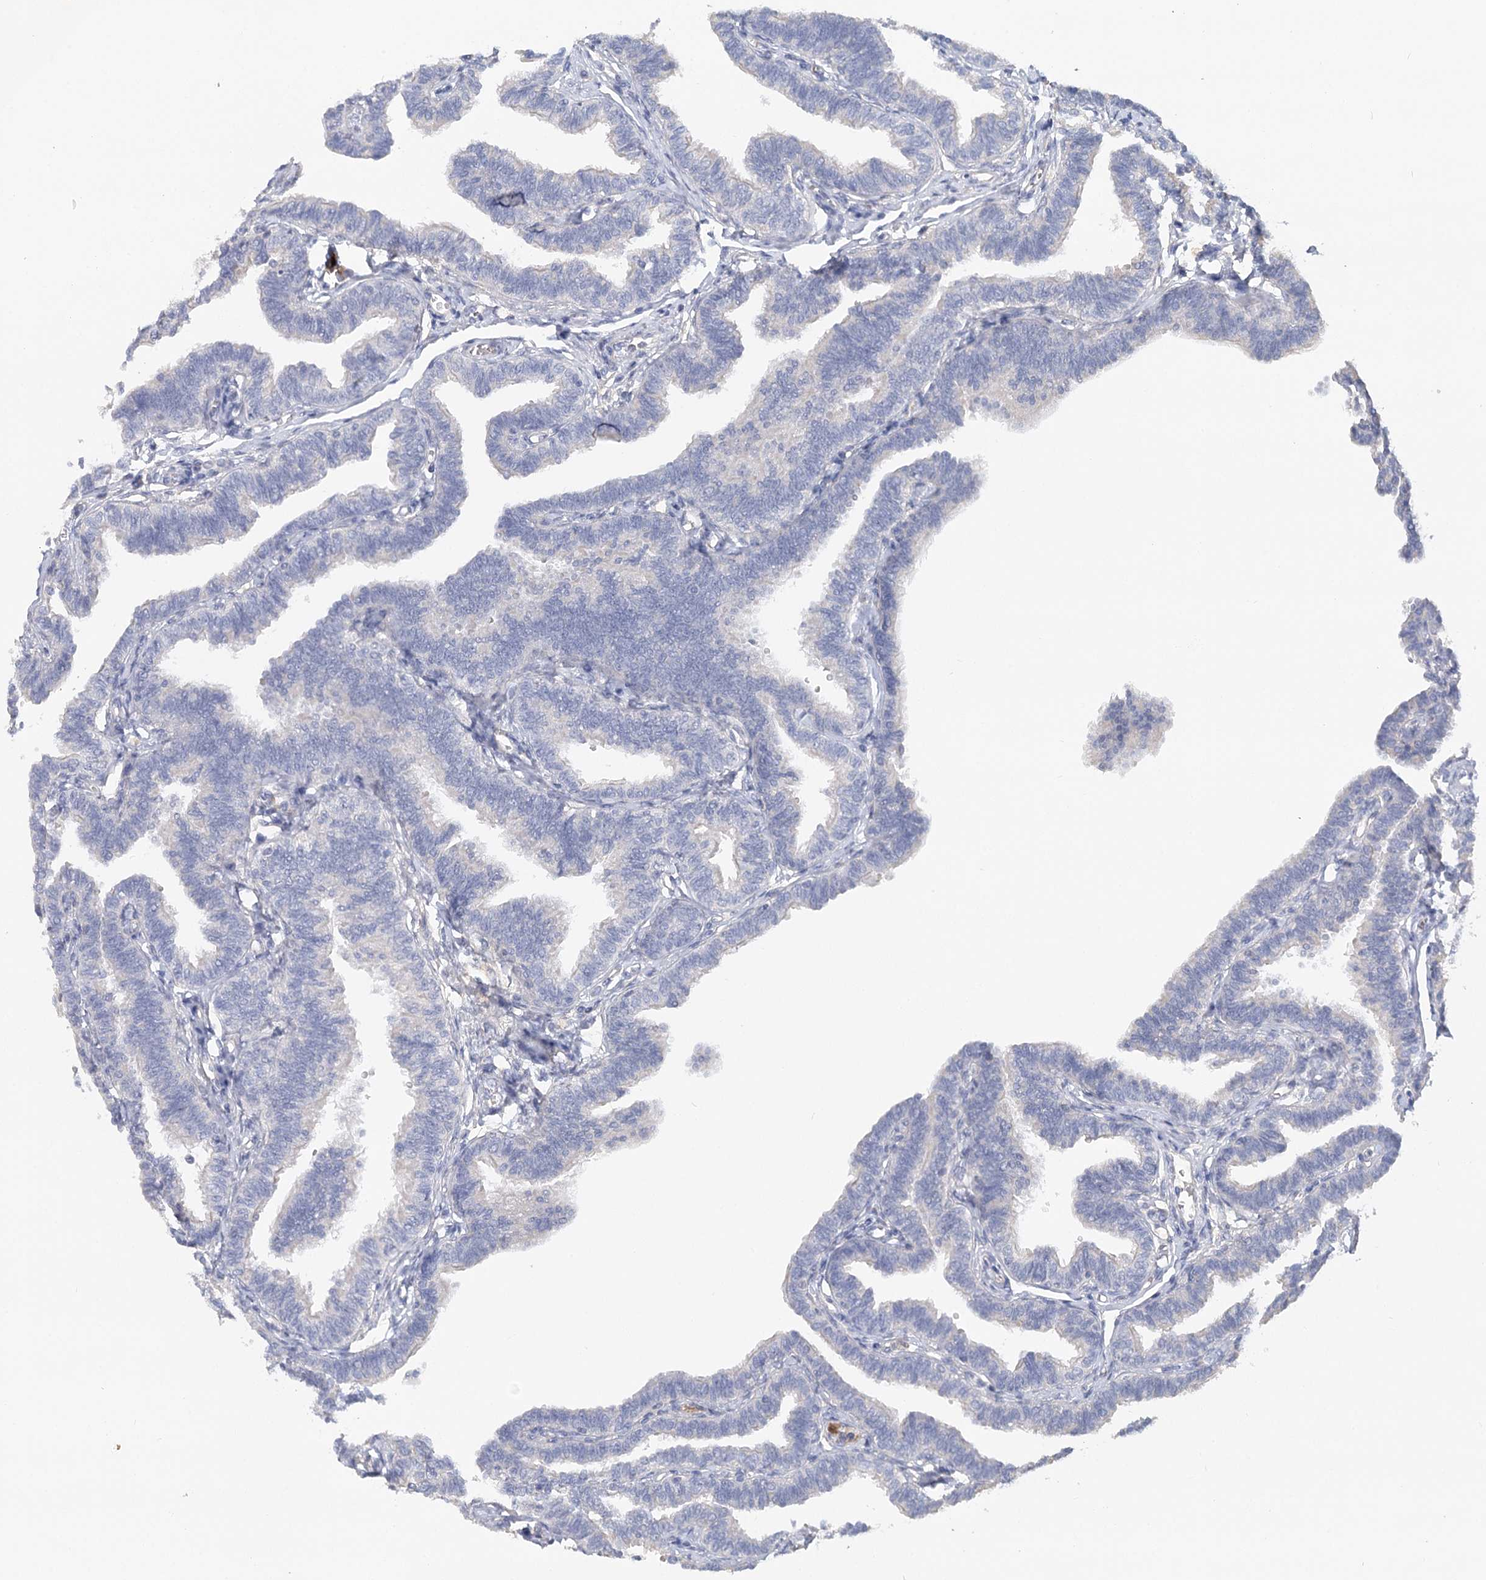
{"staining": {"intensity": "negative", "quantity": "none", "location": "none"}, "tissue": "fallopian tube", "cell_type": "Glandular cells", "image_type": "normal", "snomed": [{"axis": "morphology", "description": "Normal tissue, NOS"}, {"axis": "topography", "description": "Fallopian tube"}, {"axis": "topography", "description": "Ovary"}], "caption": "IHC histopathology image of normal human fallopian tube stained for a protein (brown), which shows no positivity in glandular cells. (DAB immunohistochemistry visualized using brightfield microscopy, high magnification).", "gene": "EPB41L5", "patient": {"sex": "female", "age": 23}}